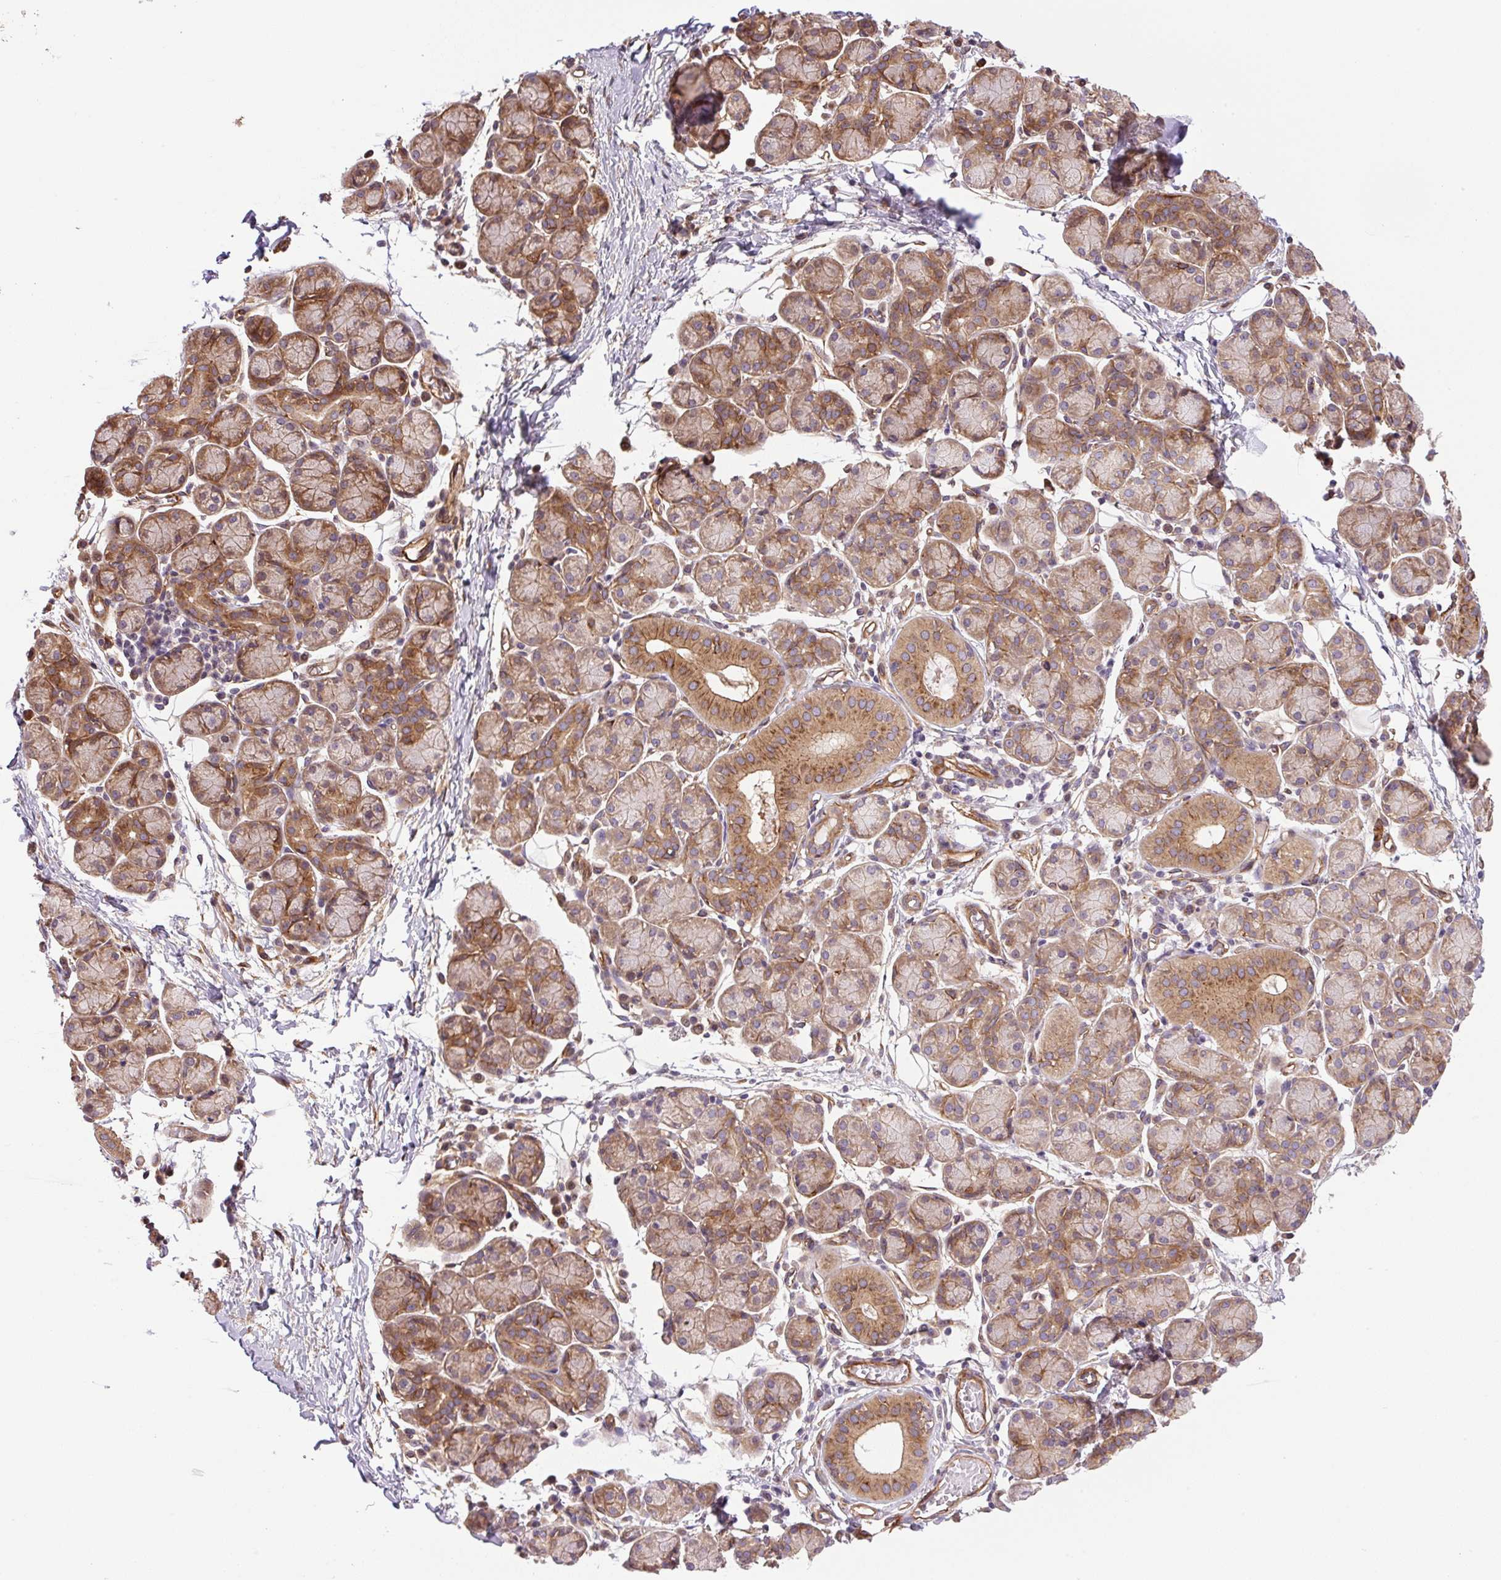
{"staining": {"intensity": "moderate", "quantity": ">75%", "location": "cytoplasmic/membranous"}, "tissue": "salivary gland", "cell_type": "Glandular cells", "image_type": "normal", "snomed": [{"axis": "morphology", "description": "Normal tissue, NOS"}, {"axis": "morphology", "description": "Inflammation, NOS"}, {"axis": "topography", "description": "Lymph node"}, {"axis": "topography", "description": "Salivary gland"}], "caption": "A brown stain shows moderate cytoplasmic/membranous expression of a protein in glandular cells of normal salivary gland.", "gene": "SEPTIN10", "patient": {"sex": "male", "age": 3}}